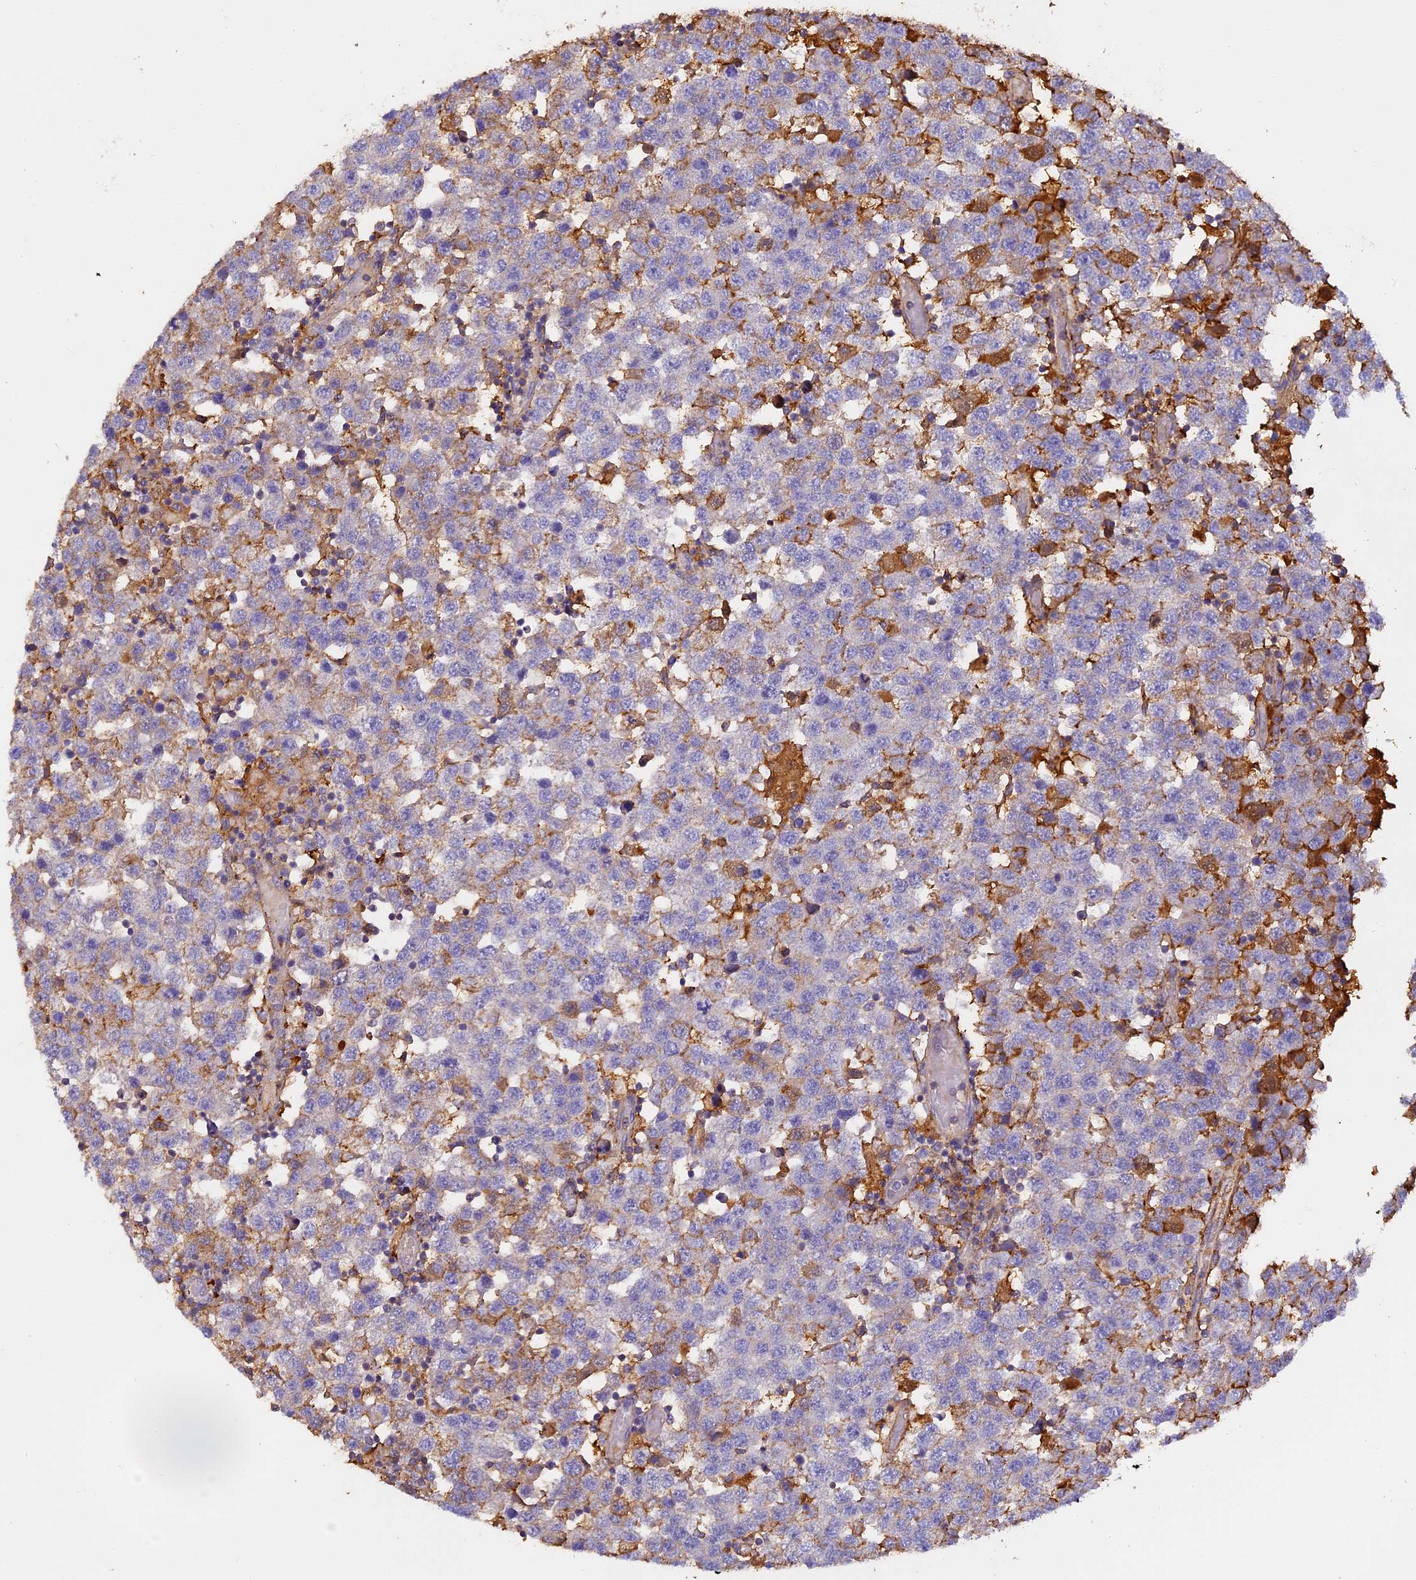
{"staining": {"intensity": "moderate", "quantity": "<25%", "location": "cytoplasmic/membranous"}, "tissue": "testis cancer", "cell_type": "Tumor cells", "image_type": "cancer", "snomed": [{"axis": "morphology", "description": "Seminoma, NOS"}, {"axis": "topography", "description": "Testis"}], "caption": "Testis cancer (seminoma) stained for a protein exhibits moderate cytoplasmic/membranous positivity in tumor cells.", "gene": "CFAP119", "patient": {"sex": "male", "age": 34}}